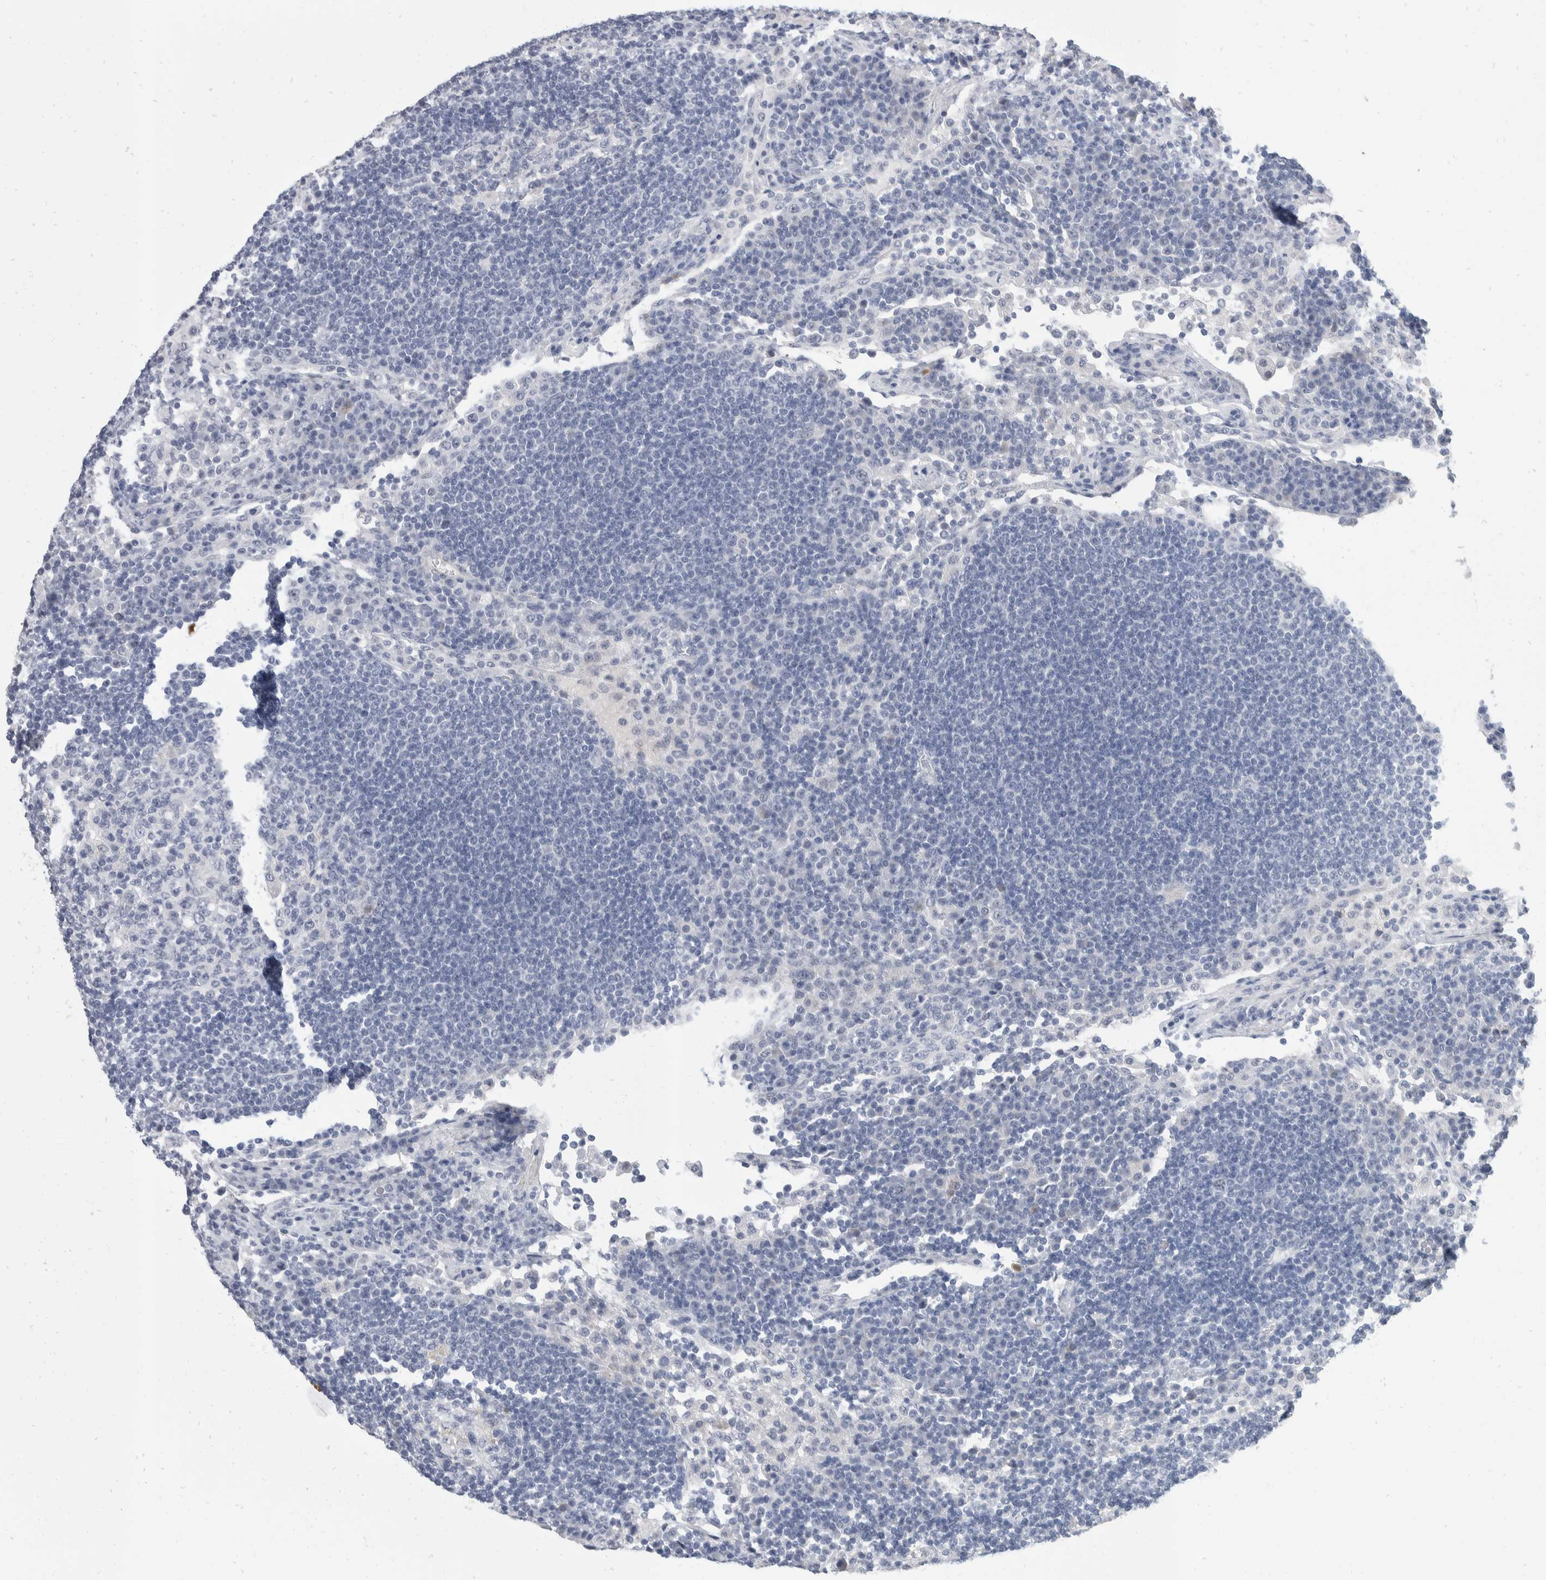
{"staining": {"intensity": "negative", "quantity": "none", "location": "none"}, "tissue": "lymph node", "cell_type": "Germinal center cells", "image_type": "normal", "snomed": [{"axis": "morphology", "description": "Normal tissue, NOS"}, {"axis": "topography", "description": "Lymph node"}], "caption": "Immunohistochemistry of benign lymph node exhibits no positivity in germinal center cells. The staining was performed using DAB (3,3'-diaminobenzidine) to visualize the protein expression in brown, while the nuclei were stained in blue with hematoxylin (Magnification: 20x).", "gene": "CATSPERD", "patient": {"sex": "female", "age": 53}}